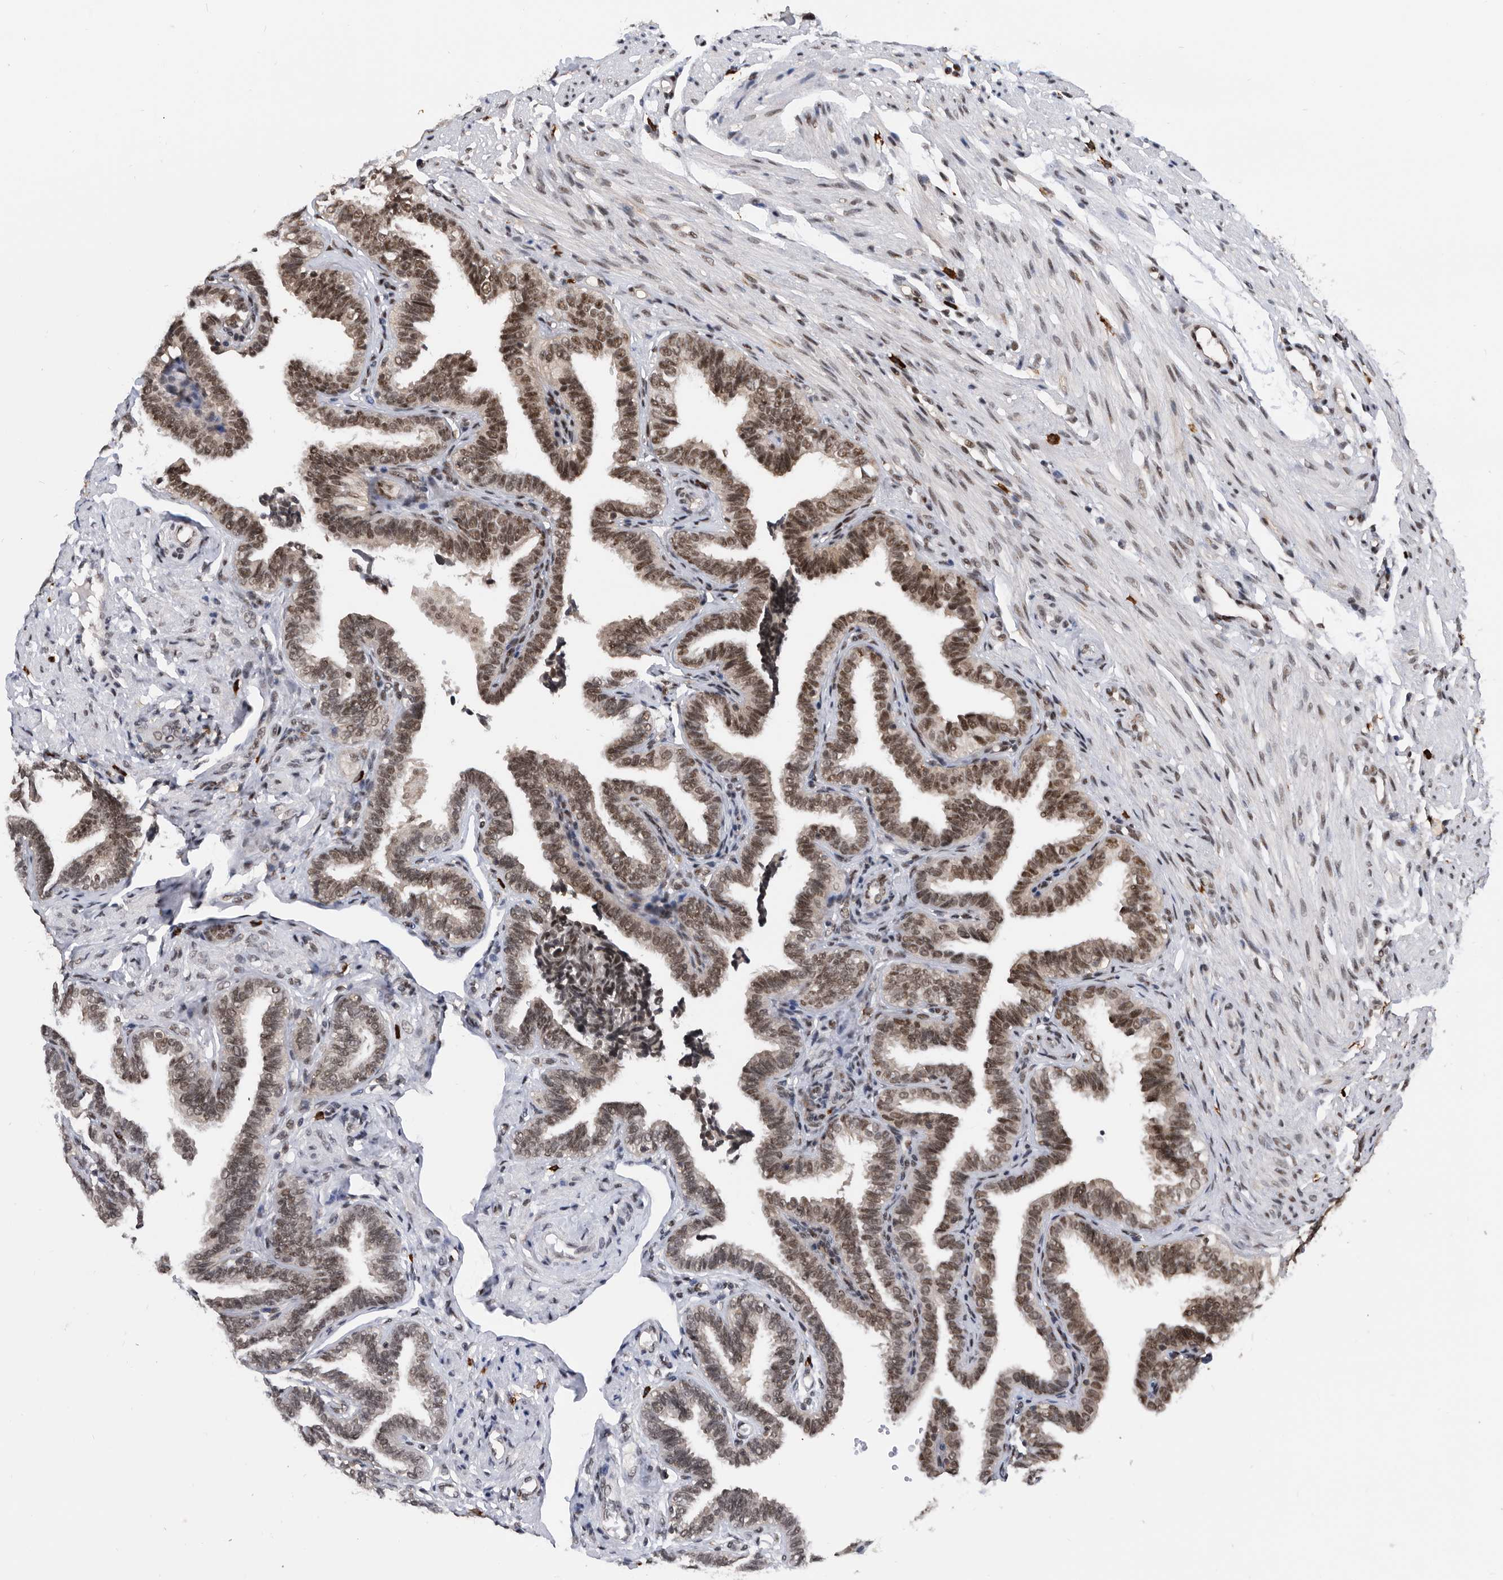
{"staining": {"intensity": "moderate", "quantity": "25%-75%", "location": "nuclear"}, "tissue": "fallopian tube", "cell_type": "Glandular cells", "image_type": "normal", "snomed": [{"axis": "morphology", "description": "Normal tissue, NOS"}, {"axis": "topography", "description": "Fallopian tube"}], "caption": "IHC micrograph of benign human fallopian tube stained for a protein (brown), which demonstrates medium levels of moderate nuclear expression in about 25%-75% of glandular cells.", "gene": "ZNF260", "patient": {"sex": "female", "age": 39}}